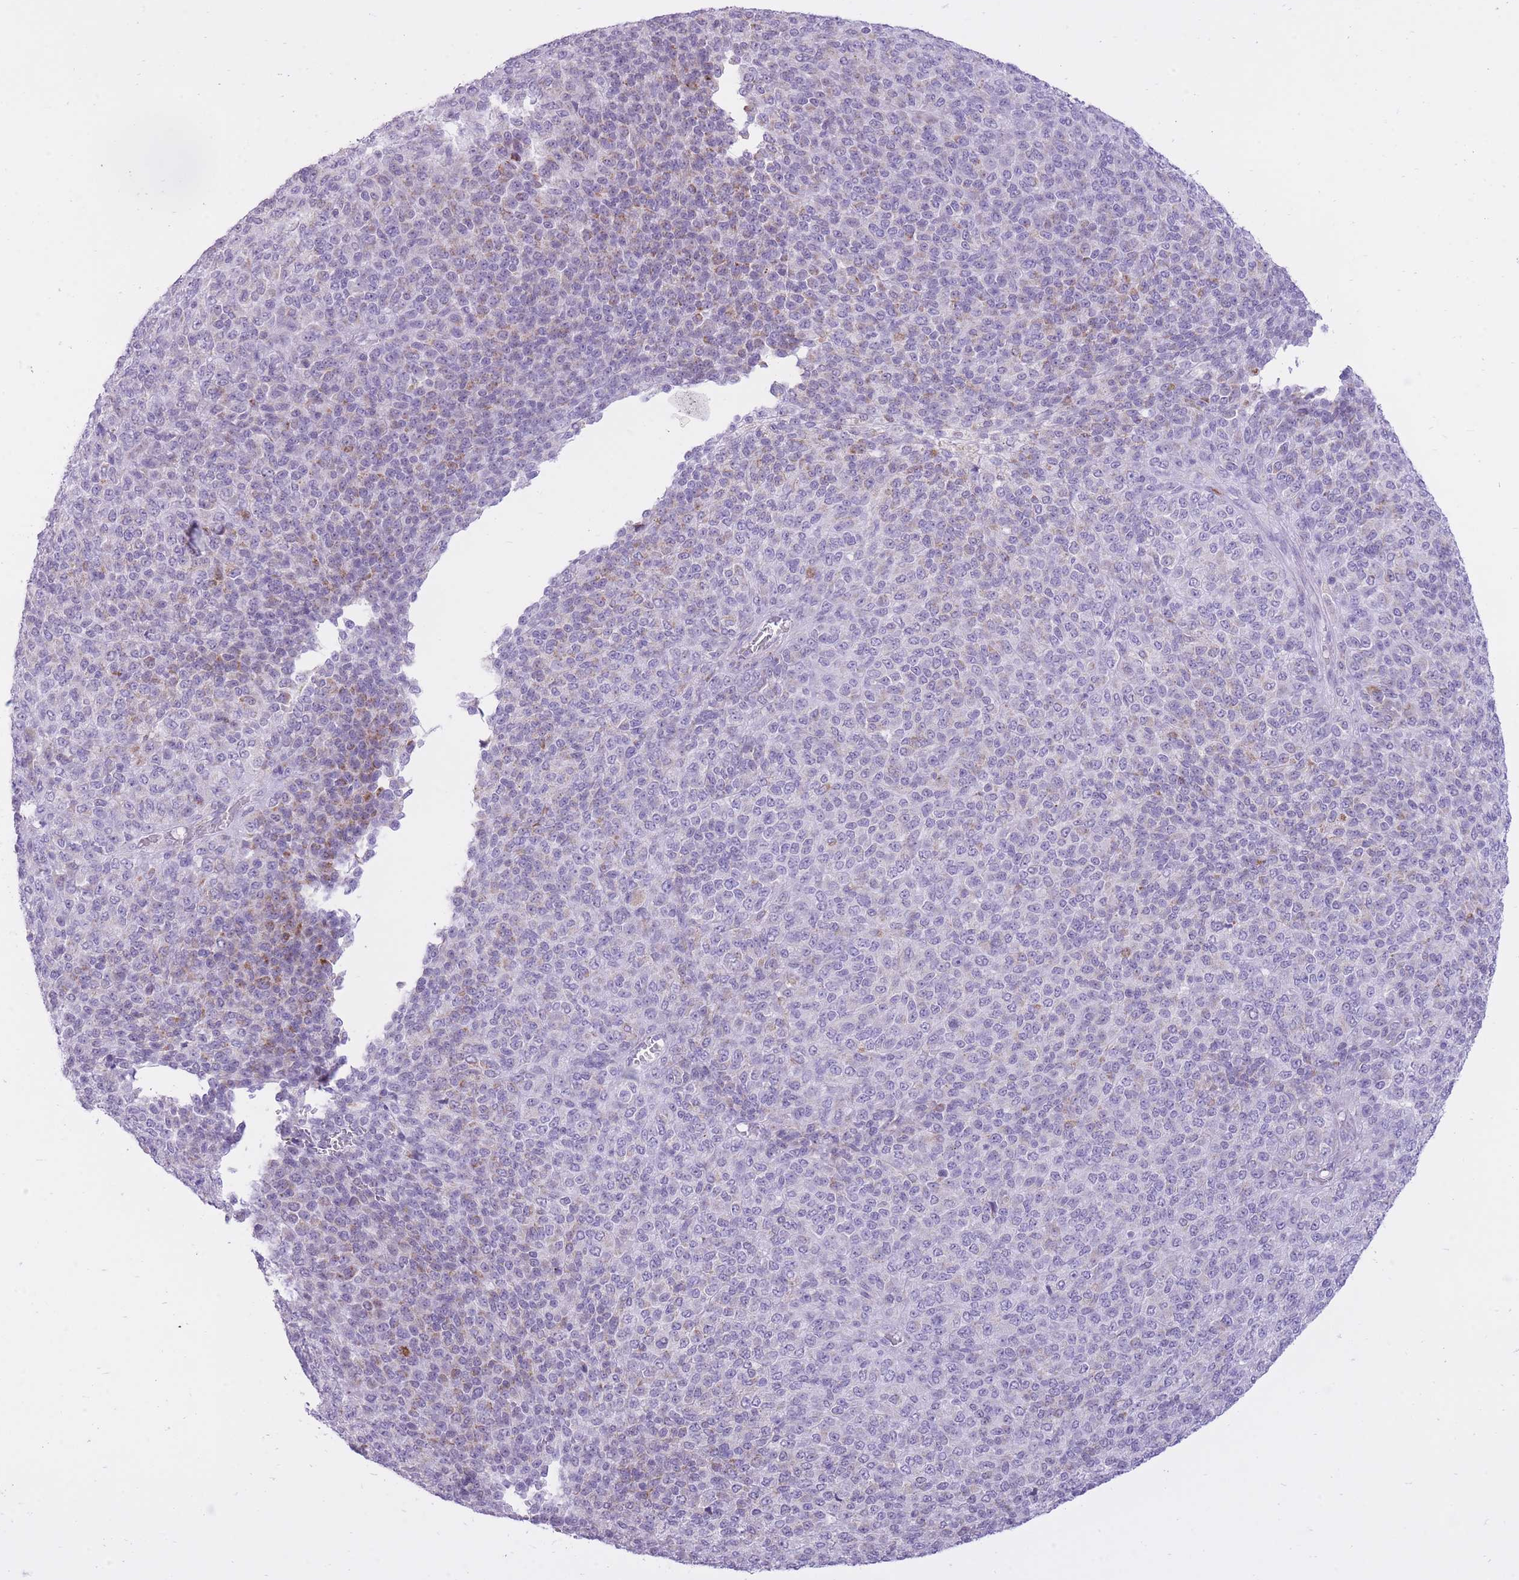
{"staining": {"intensity": "negative", "quantity": "none", "location": "none"}, "tissue": "melanoma", "cell_type": "Tumor cells", "image_type": "cancer", "snomed": [{"axis": "morphology", "description": "Malignant melanoma, Metastatic site"}, {"axis": "topography", "description": "Brain"}], "caption": "The image displays no significant positivity in tumor cells of melanoma.", "gene": "DENND2D", "patient": {"sex": "female", "age": 56}}